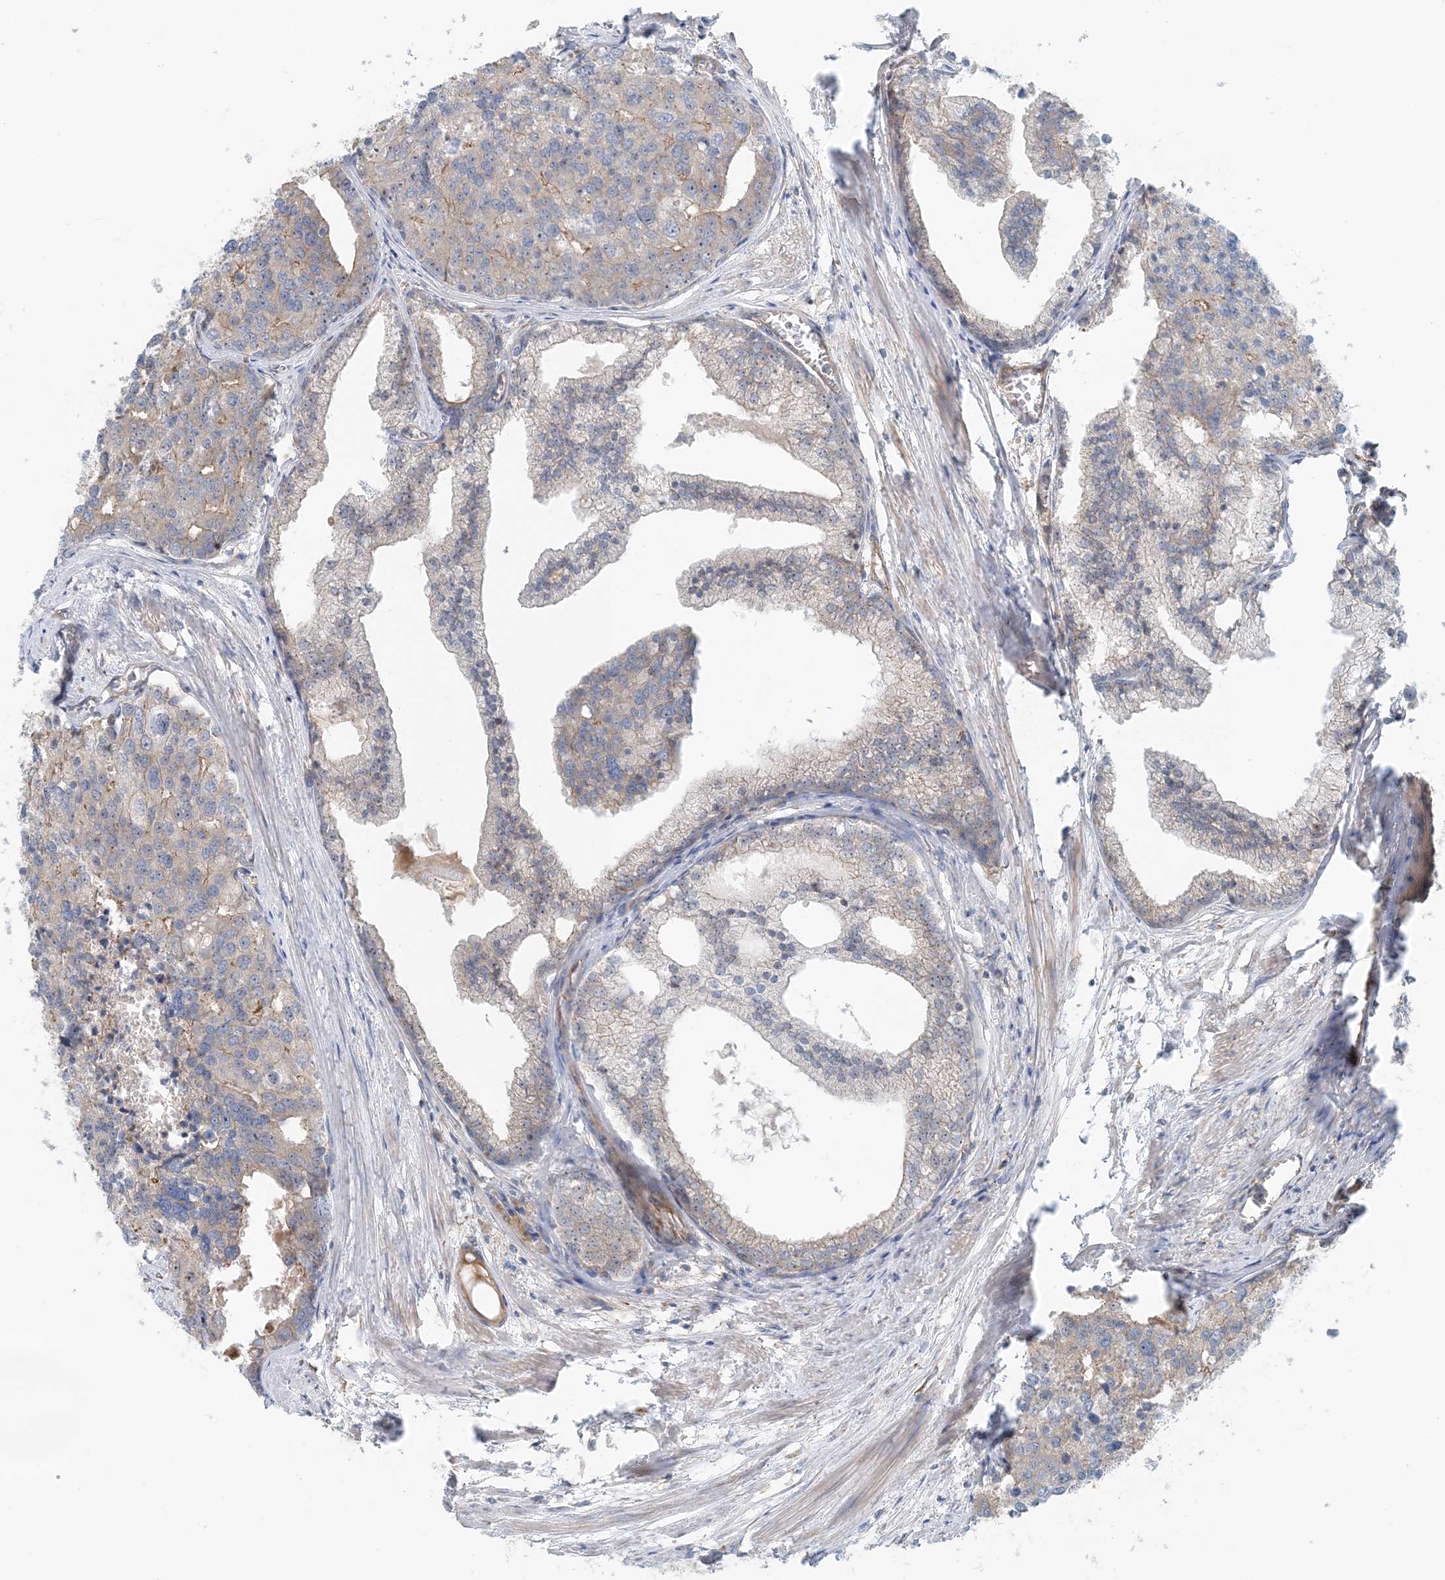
{"staining": {"intensity": "weak", "quantity": "<25%", "location": "cytoplasmic/membranous"}, "tissue": "prostate cancer", "cell_type": "Tumor cells", "image_type": "cancer", "snomed": [{"axis": "morphology", "description": "Adenocarcinoma, High grade"}, {"axis": "topography", "description": "Prostate"}], "caption": "The histopathology image reveals no significant expression in tumor cells of prostate cancer (high-grade adenocarcinoma).", "gene": "MYL5", "patient": {"sex": "male", "age": 50}}